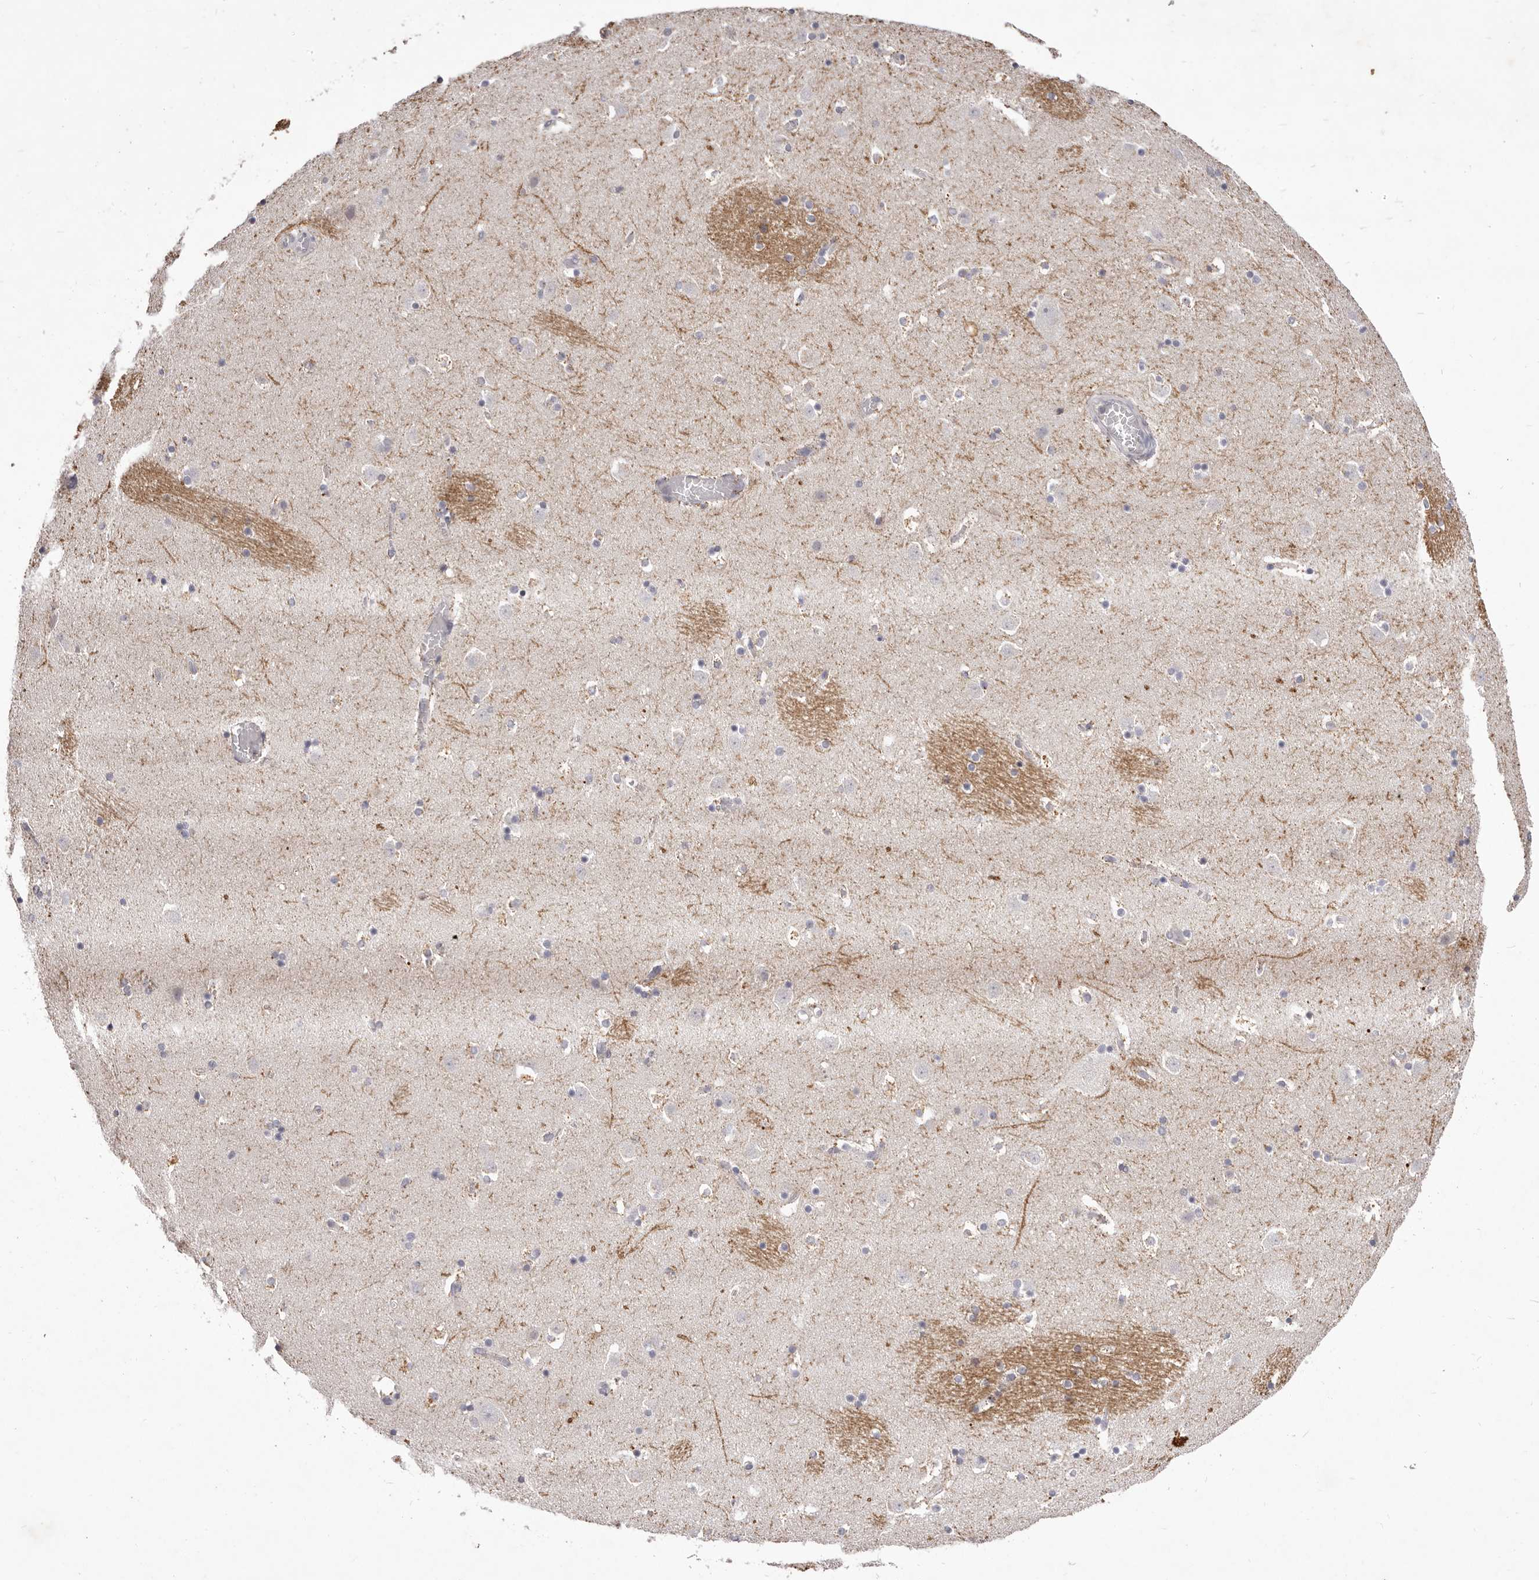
{"staining": {"intensity": "negative", "quantity": "none", "location": "none"}, "tissue": "caudate", "cell_type": "Glial cells", "image_type": "normal", "snomed": [{"axis": "morphology", "description": "Normal tissue, NOS"}, {"axis": "topography", "description": "Lateral ventricle wall"}], "caption": "Glial cells are negative for protein expression in benign human caudate. (IHC, brightfield microscopy, high magnification).", "gene": "GARNL3", "patient": {"sex": "male", "age": 45}}